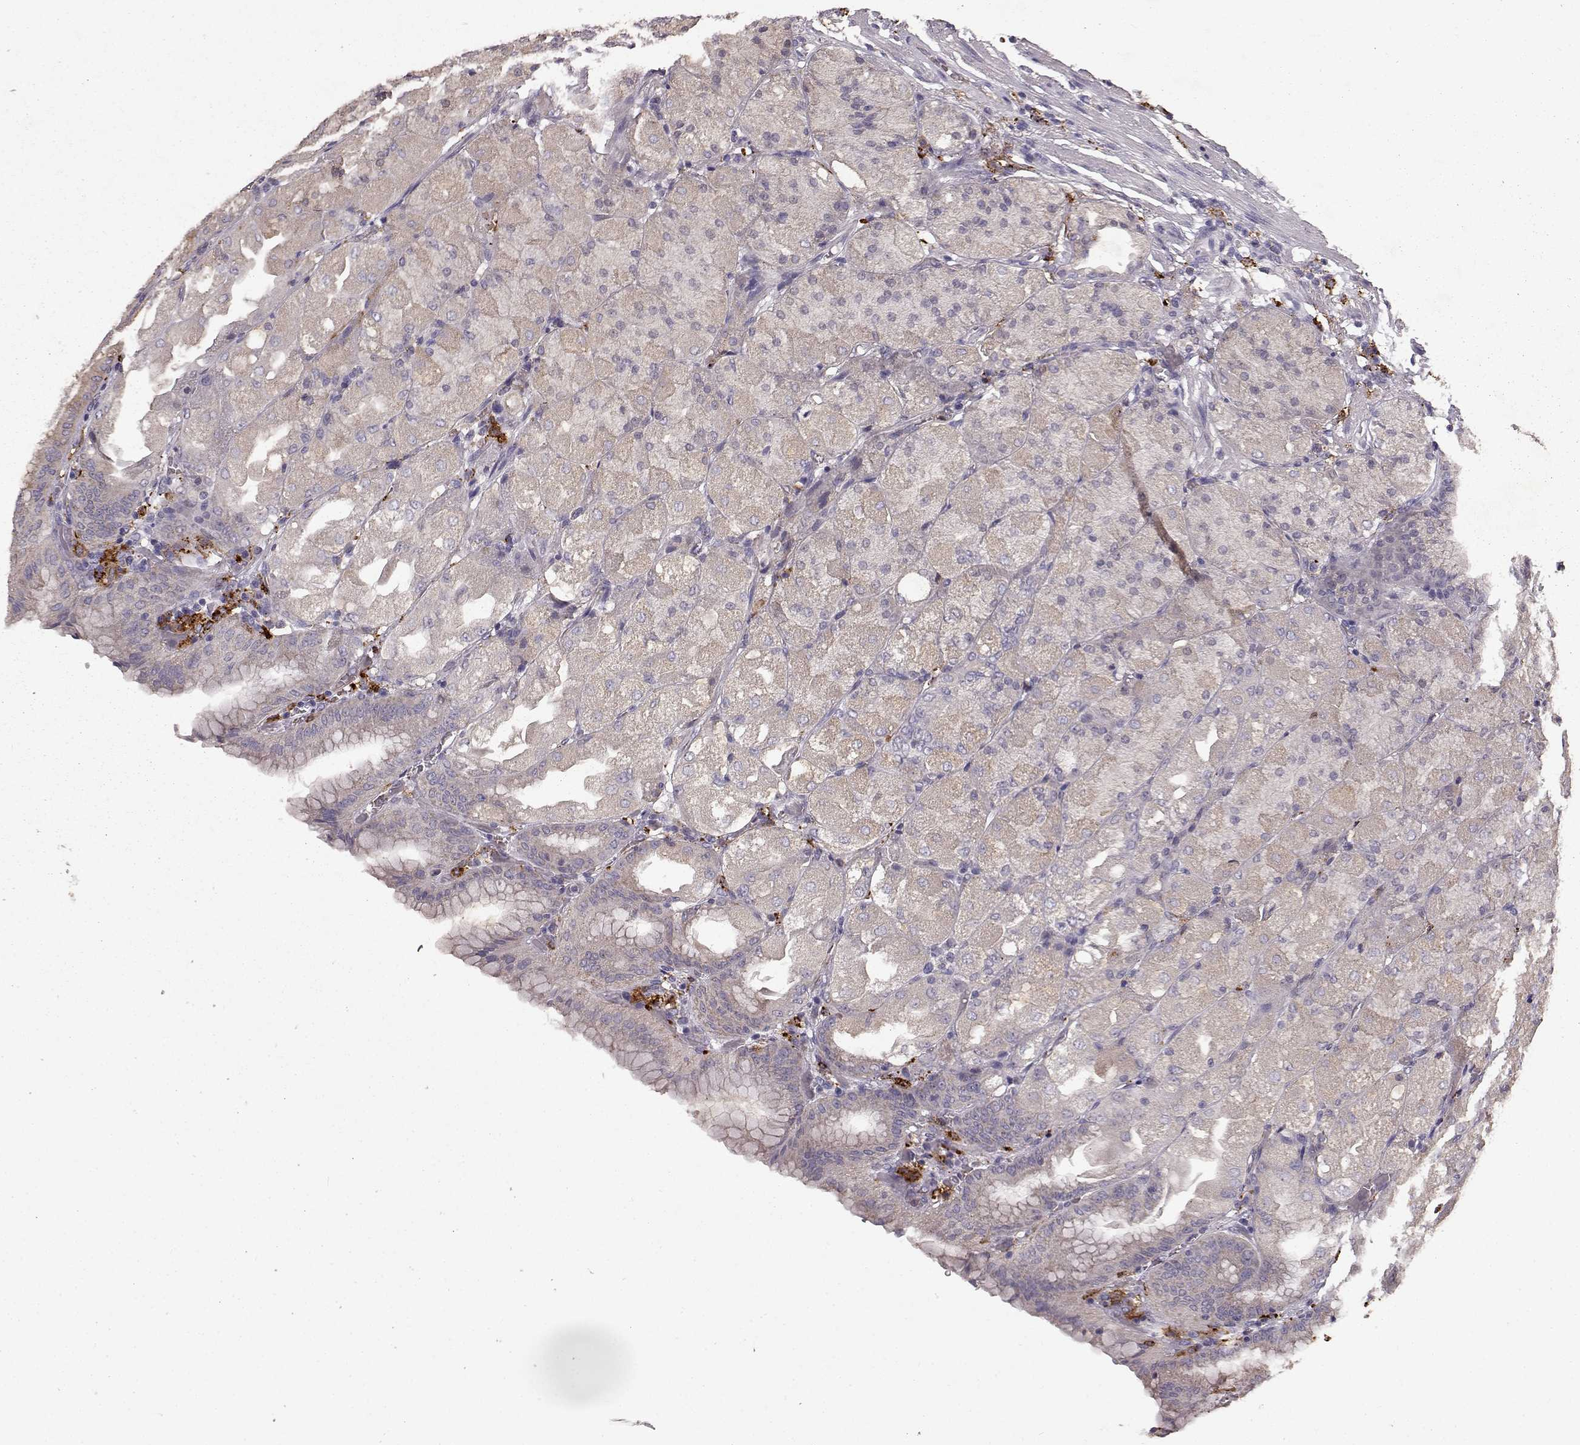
{"staining": {"intensity": "negative", "quantity": "none", "location": "none"}, "tissue": "stomach", "cell_type": "Glandular cells", "image_type": "normal", "snomed": [{"axis": "morphology", "description": "Normal tissue, NOS"}, {"axis": "topography", "description": "Stomach, upper"}, {"axis": "topography", "description": "Stomach"}, {"axis": "topography", "description": "Stomach, lower"}], "caption": "A photomicrograph of human stomach is negative for staining in glandular cells. (DAB immunohistochemistry (IHC), high magnification).", "gene": "CCNF", "patient": {"sex": "male", "age": 62}}